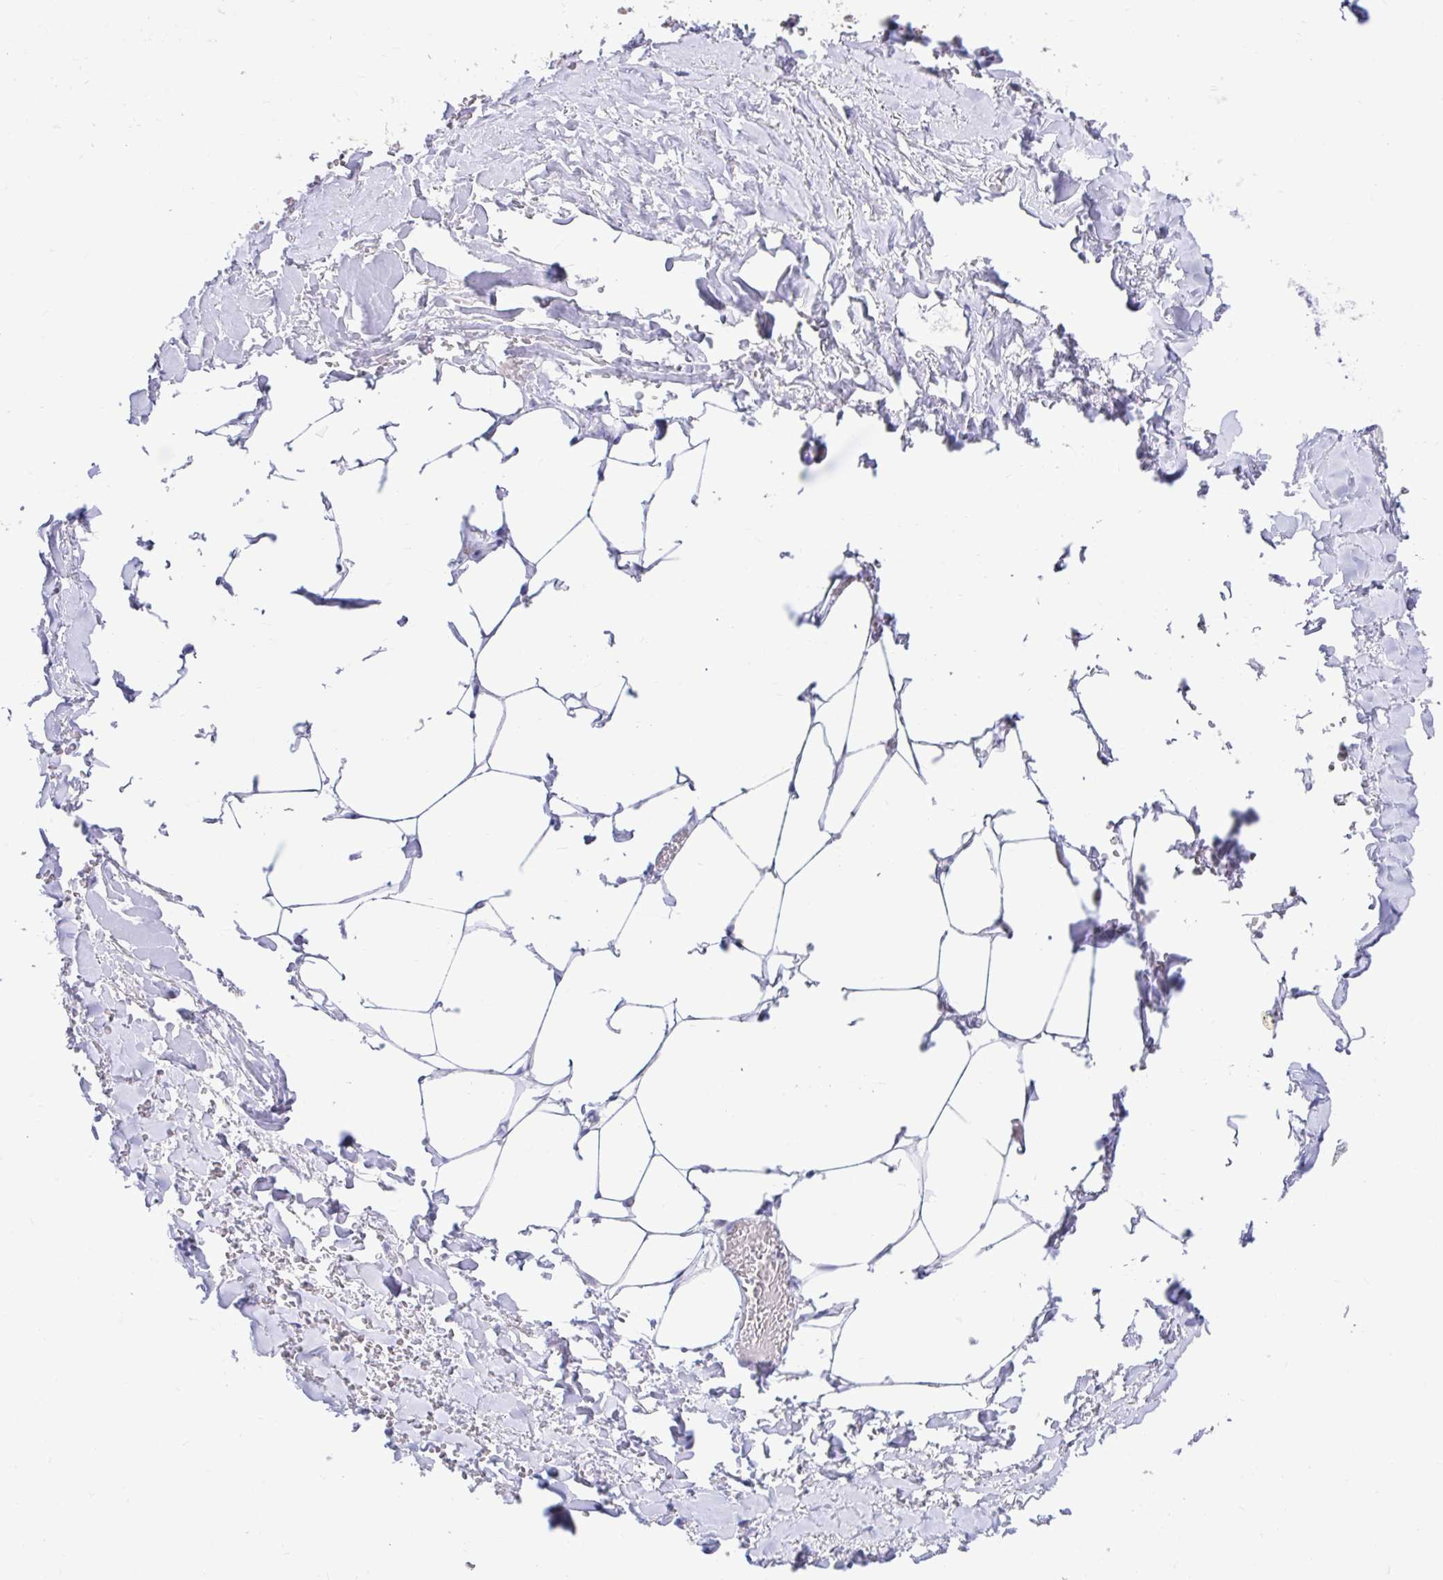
{"staining": {"intensity": "negative", "quantity": "none", "location": "none"}, "tissue": "adipose tissue", "cell_type": "Adipocytes", "image_type": "normal", "snomed": [{"axis": "morphology", "description": "Normal tissue, NOS"}, {"axis": "topography", "description": "Vagina"}, {"axis": "topography", "description": "Peripheral nerve tissue"}], "caption": "DAB immunohistochemical staining of normal adipose tissue reveals no significant staining in adipocytes. (Immunohistochemistry, brightfield microscopy, high magnification).", "gene": "DCAF17", "patient": {"sex": "female", "age": 71}}